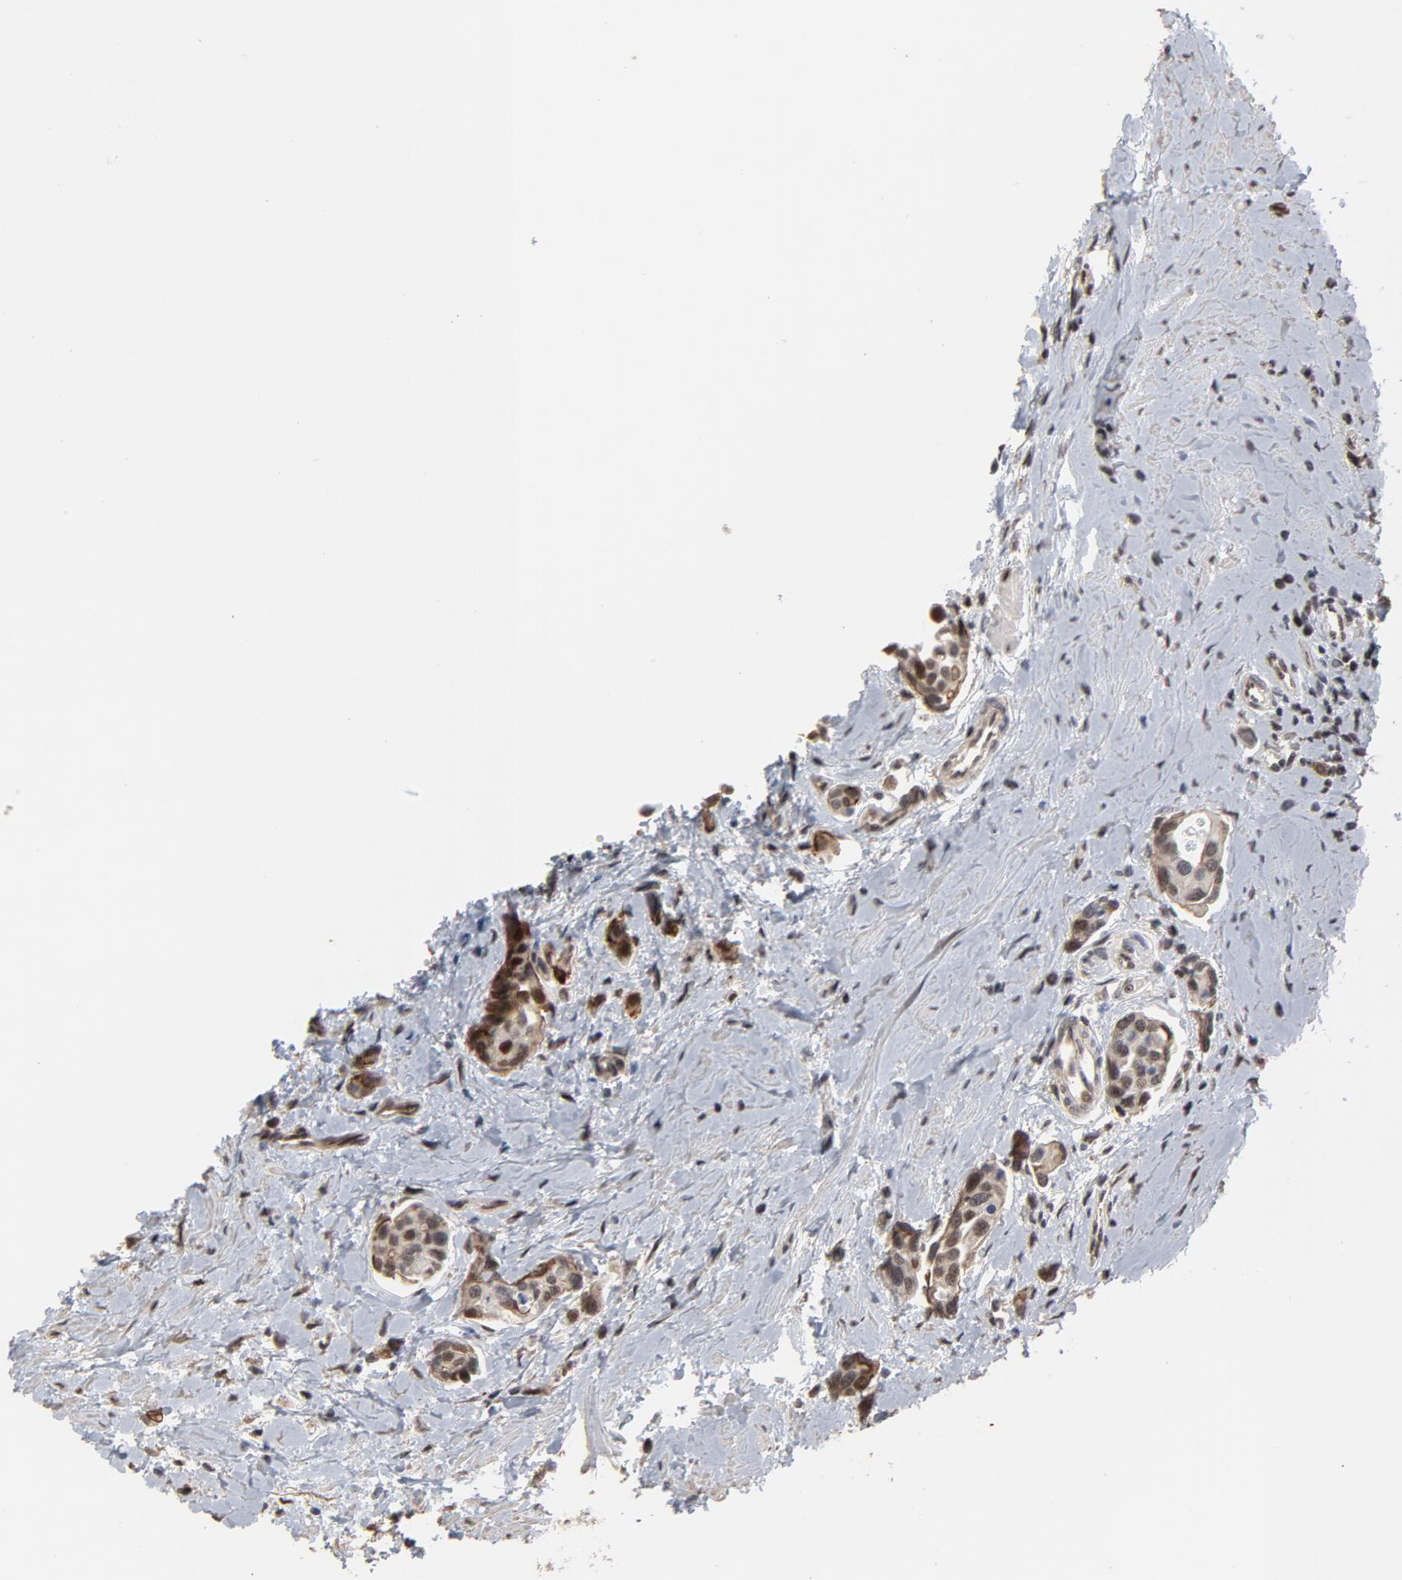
{"staining": {"intensity": "strong", "quantity": ">75%", "location": "cytoplasmic/membranous,nuclear"}, "tissue": "urothelial cancer", "cell_type": "Tumor cells", "image_type": "cancer", "snomed": [{"axis": "morphology", "description": "Urothelial carcinoma, High grade"}, {"axis": "topography", "description": "Urinary bladder"}], "caption": "Immunohistochemistry (DAB (3,3'-diaminobenzidine)) staining of urothelial cancer demonstrates strong cytoplasmic/membranous and nuclear protein positivity in about >75% of tumor cells.", "gene": "TP53RK", "patient": {"sex": "male", "age": 78}}